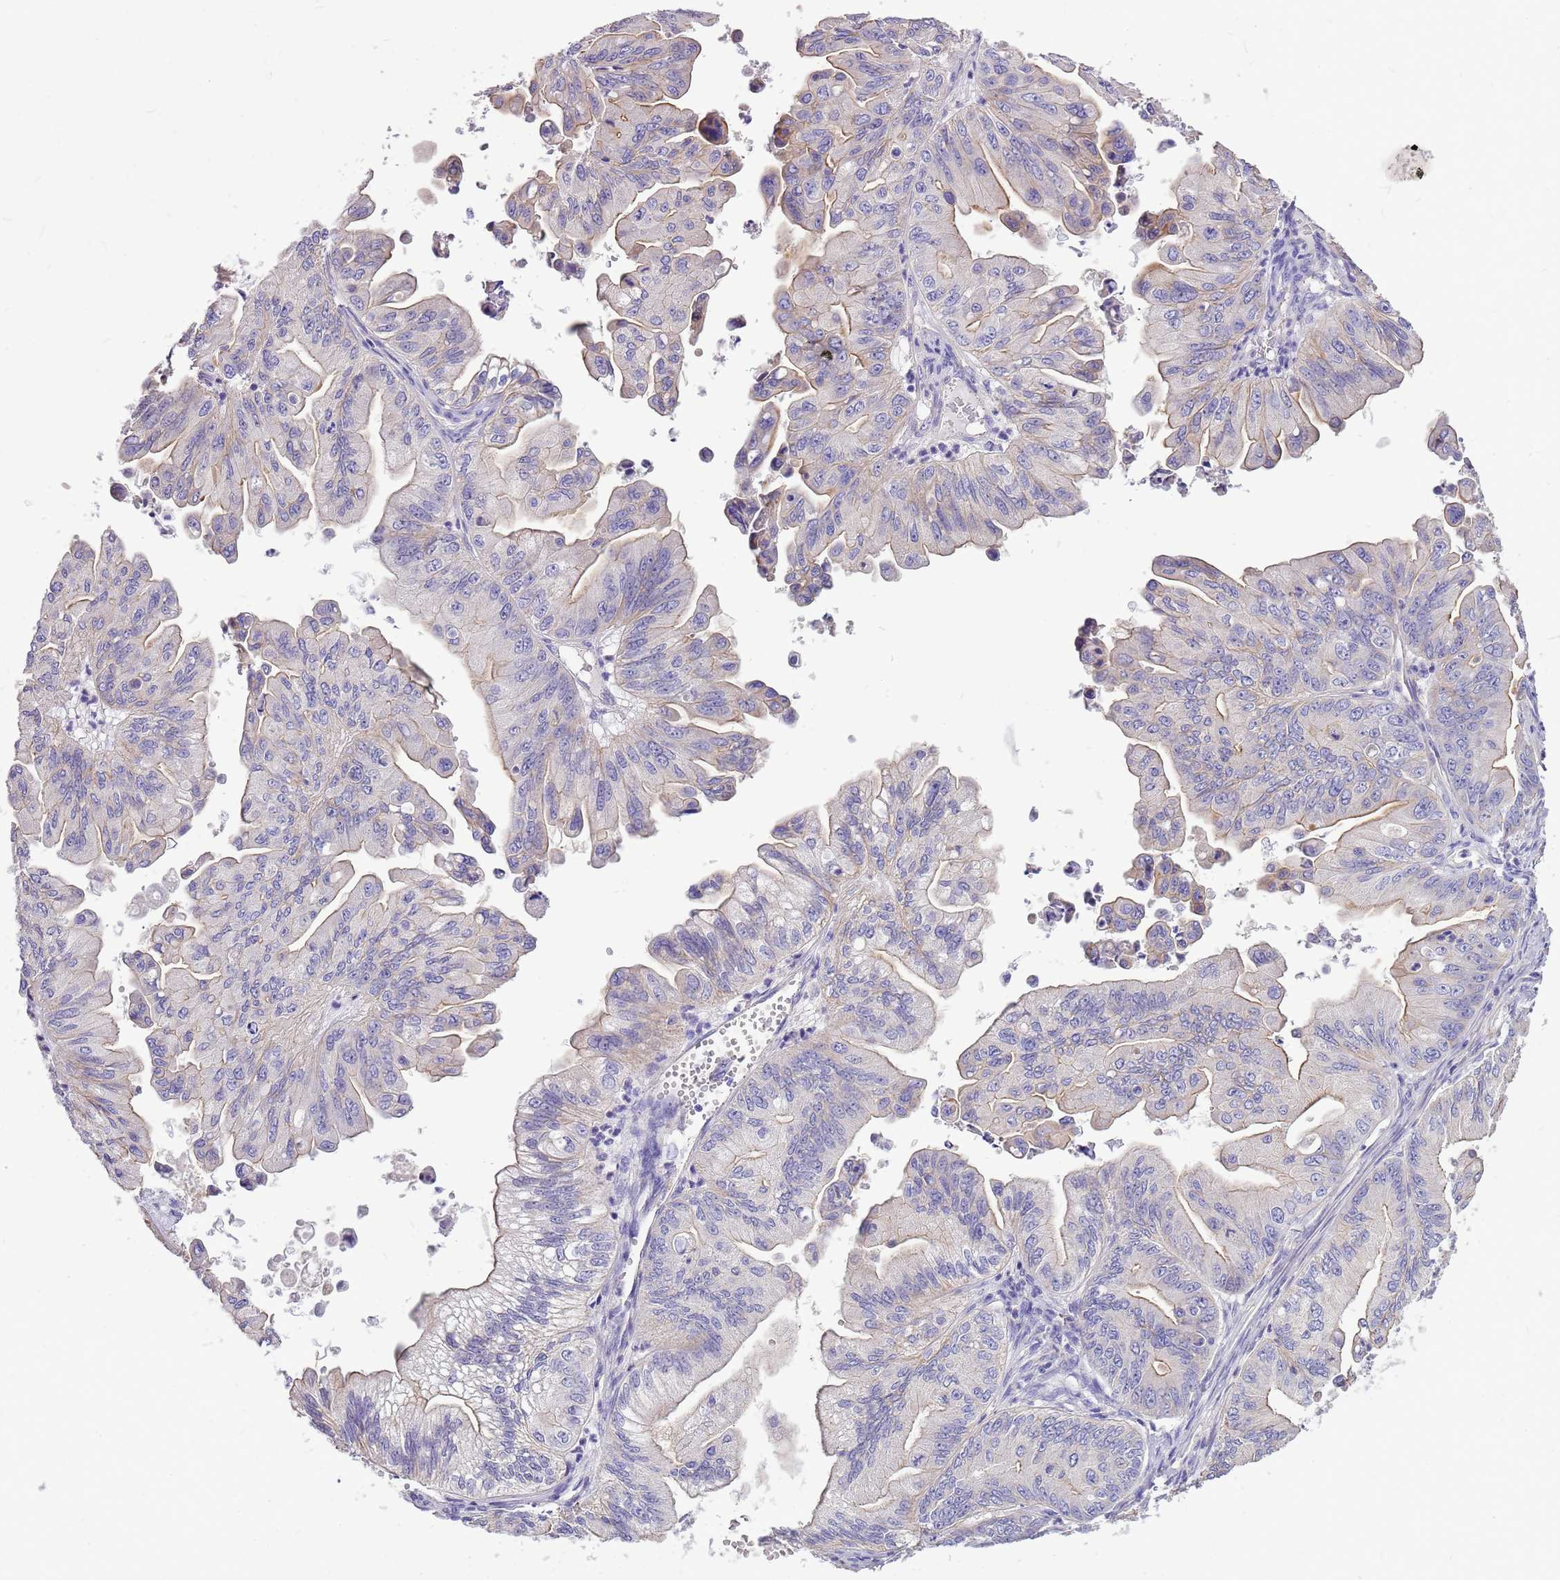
{"staining": {"intensity": "weak", "quantity": "25%-75%", "location": "cytoplasmic/membranous"}, "tissue": "ovarian cancer", "cell_type": "Tumor cells", "image_type": "cancer", "snomed": [{"axis": "morphology", "description": "Cystadenocarcinoma, mucinous, NOS"}, {"axis": "topography", "description": "Ovary"}], "caption": "A micrograph of human ovarian cancer stained for a protein exhibits weak cytoplasmic/membranous brown staining in tumor cells.", "gene": "NTN4", "patient": {"sex": "female", "age": 71}}